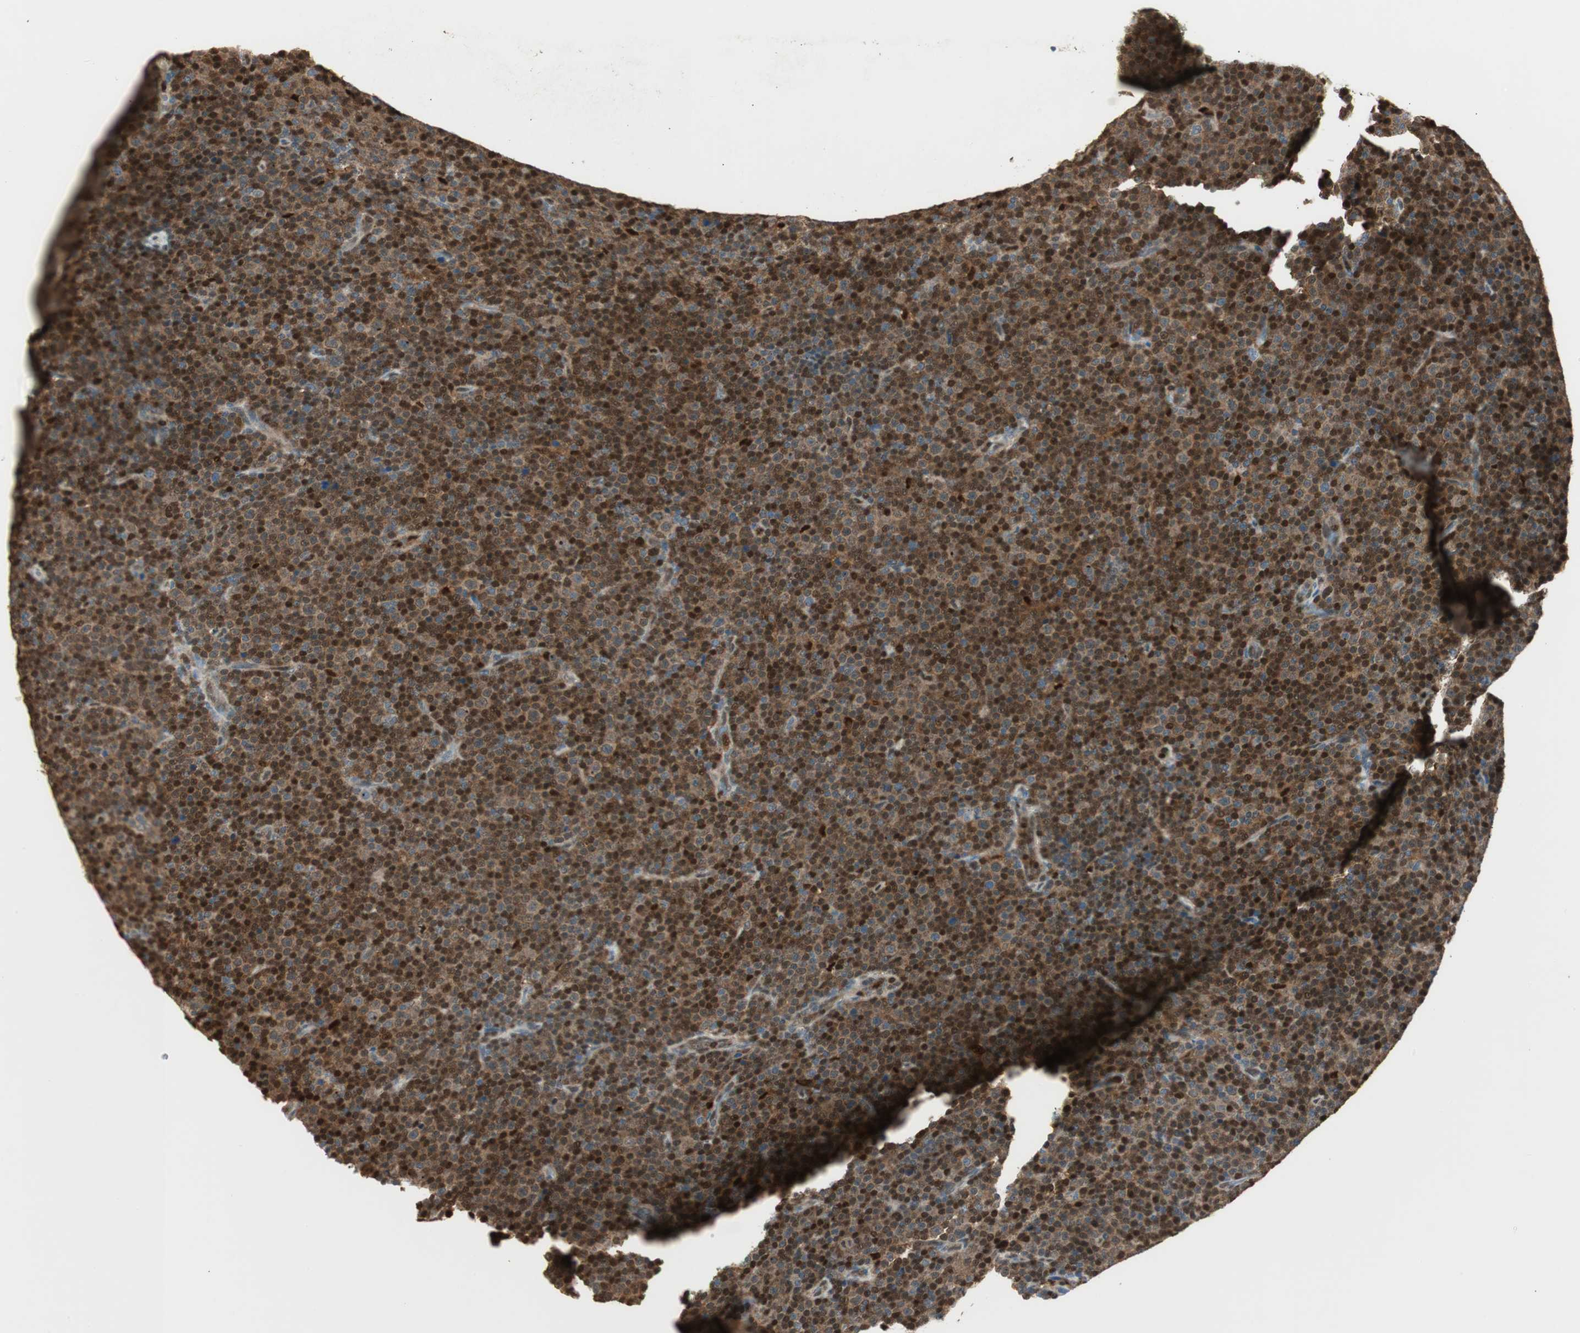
{"staining": {"intensity": "strong", "quantity": "25%-75%", "location": "nuclear"}, "tissue": "lymphoma", "cell_type": "Tumor cells", "image_type": "cancer", "snomed": [{"axis": "morphology", "description": "Malignant lymphoma, non-Hodgkin's type, Low grade"}, {"axis": "topography", "description": "Lymph node"}], "caption": "DAB (3,3'-diaminobenzidine) immunohistochemical staining of human low-grade malignant lymphoma, non-Hodgkin's type reveals strong nuclear protein expression in approximately 25%-75% of tumor cells. Using DAB (brown) and hematoxylin (blue) stains, captured at high magnification using brightfield microscopy.", "gene": "LTA4H", "patient": {"sex": "female", "age": 67}}